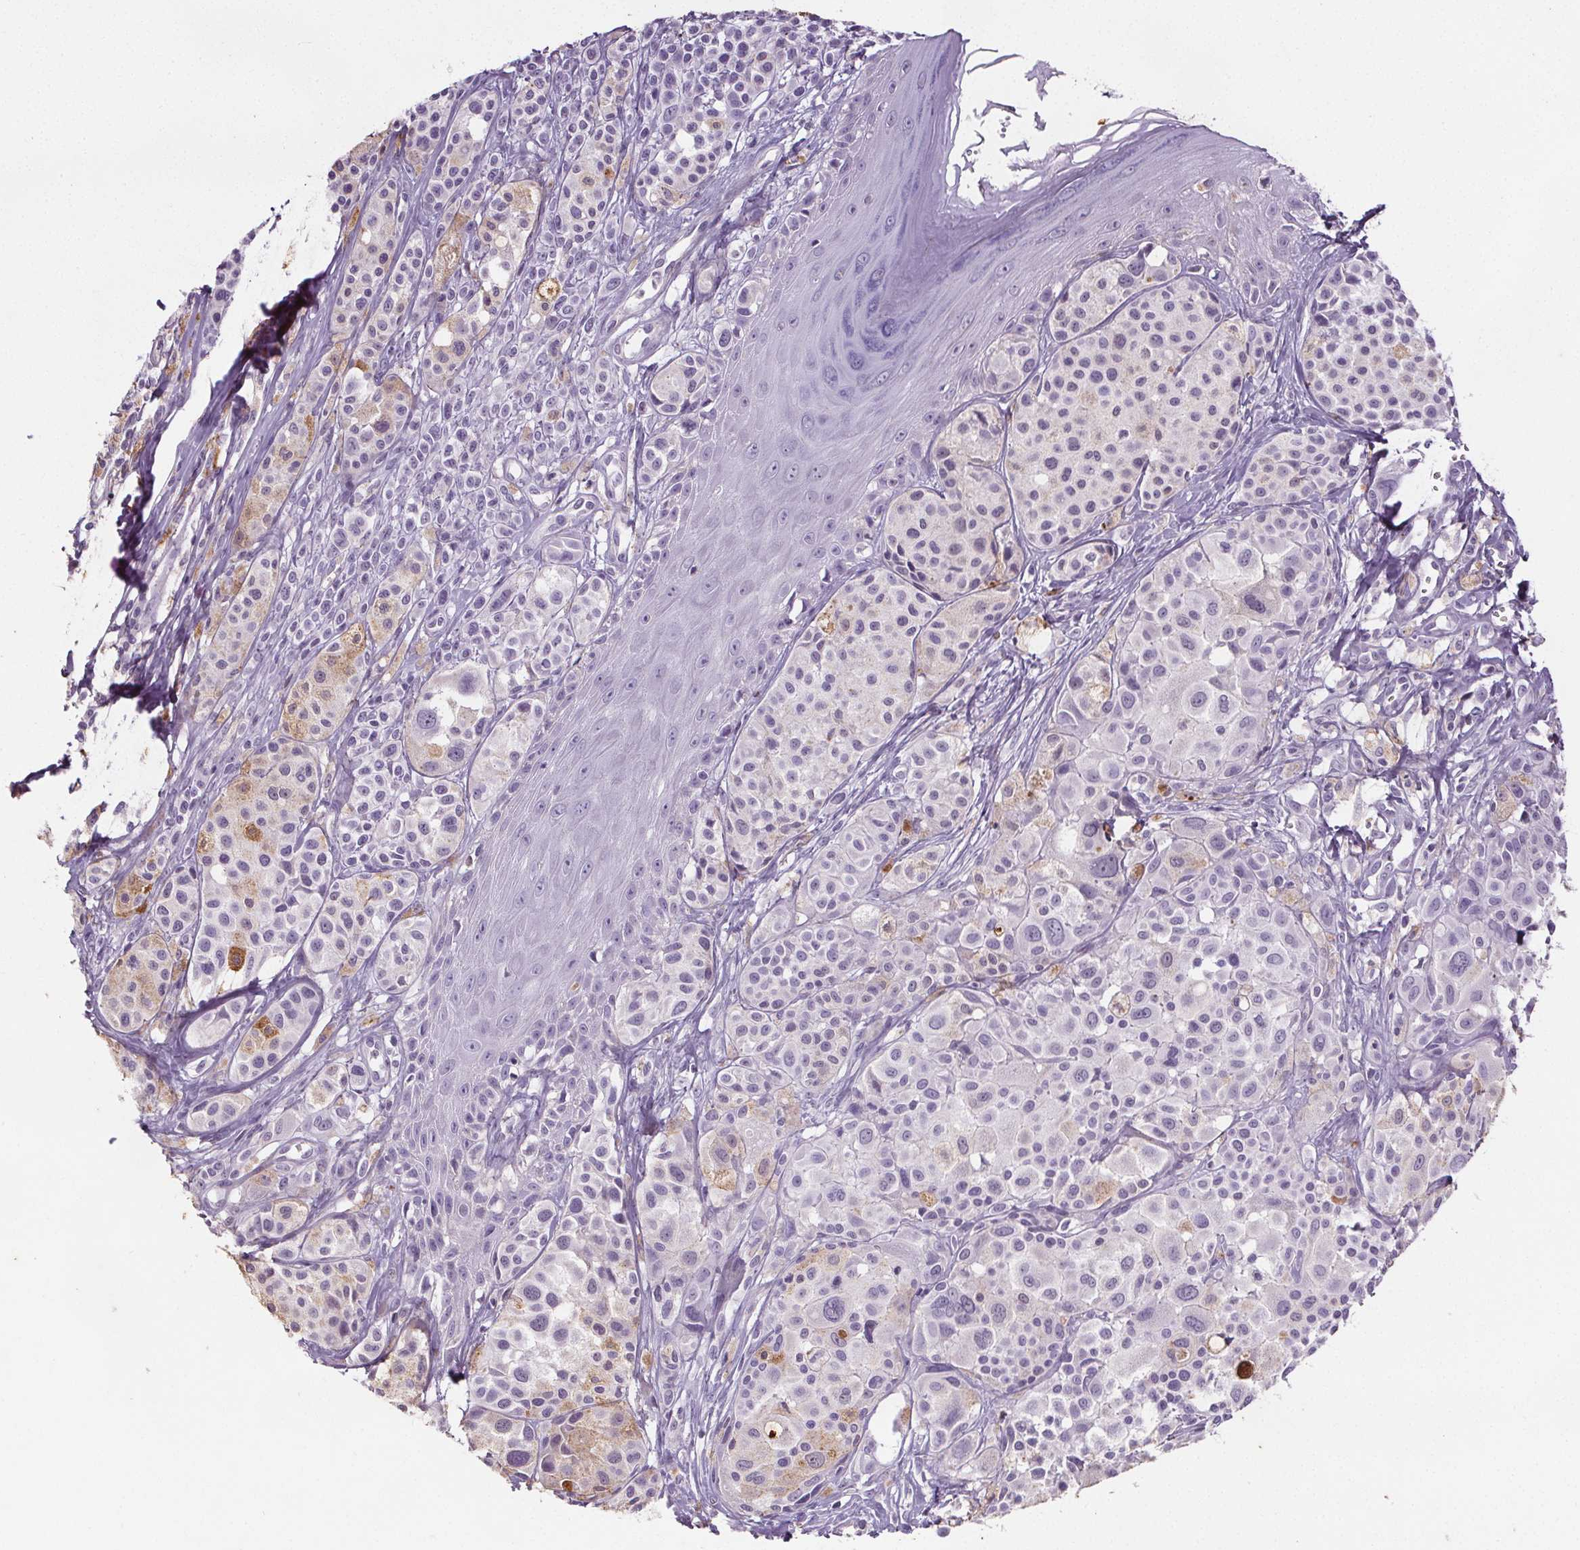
{"staining": {"intensity": "negative", "quantity": "none", "location": "none"}, "tissue": "melanoma", "cell_type": "Tumor cells", "image_type": "cancer", "snomed": [{"axis": "morphology", "description": "Malignant melanoma, NOS"}, {"axis": "topography", "description": "Skin"}], "caption": "High magnification brightfield microscopy of melanoma stained with DAB (brown) and counterstained with hematoxylin (blue): tumor cells show no significant expression.", "gene": "C19orf84", "patient": {"sex": "male", "age": 77}}